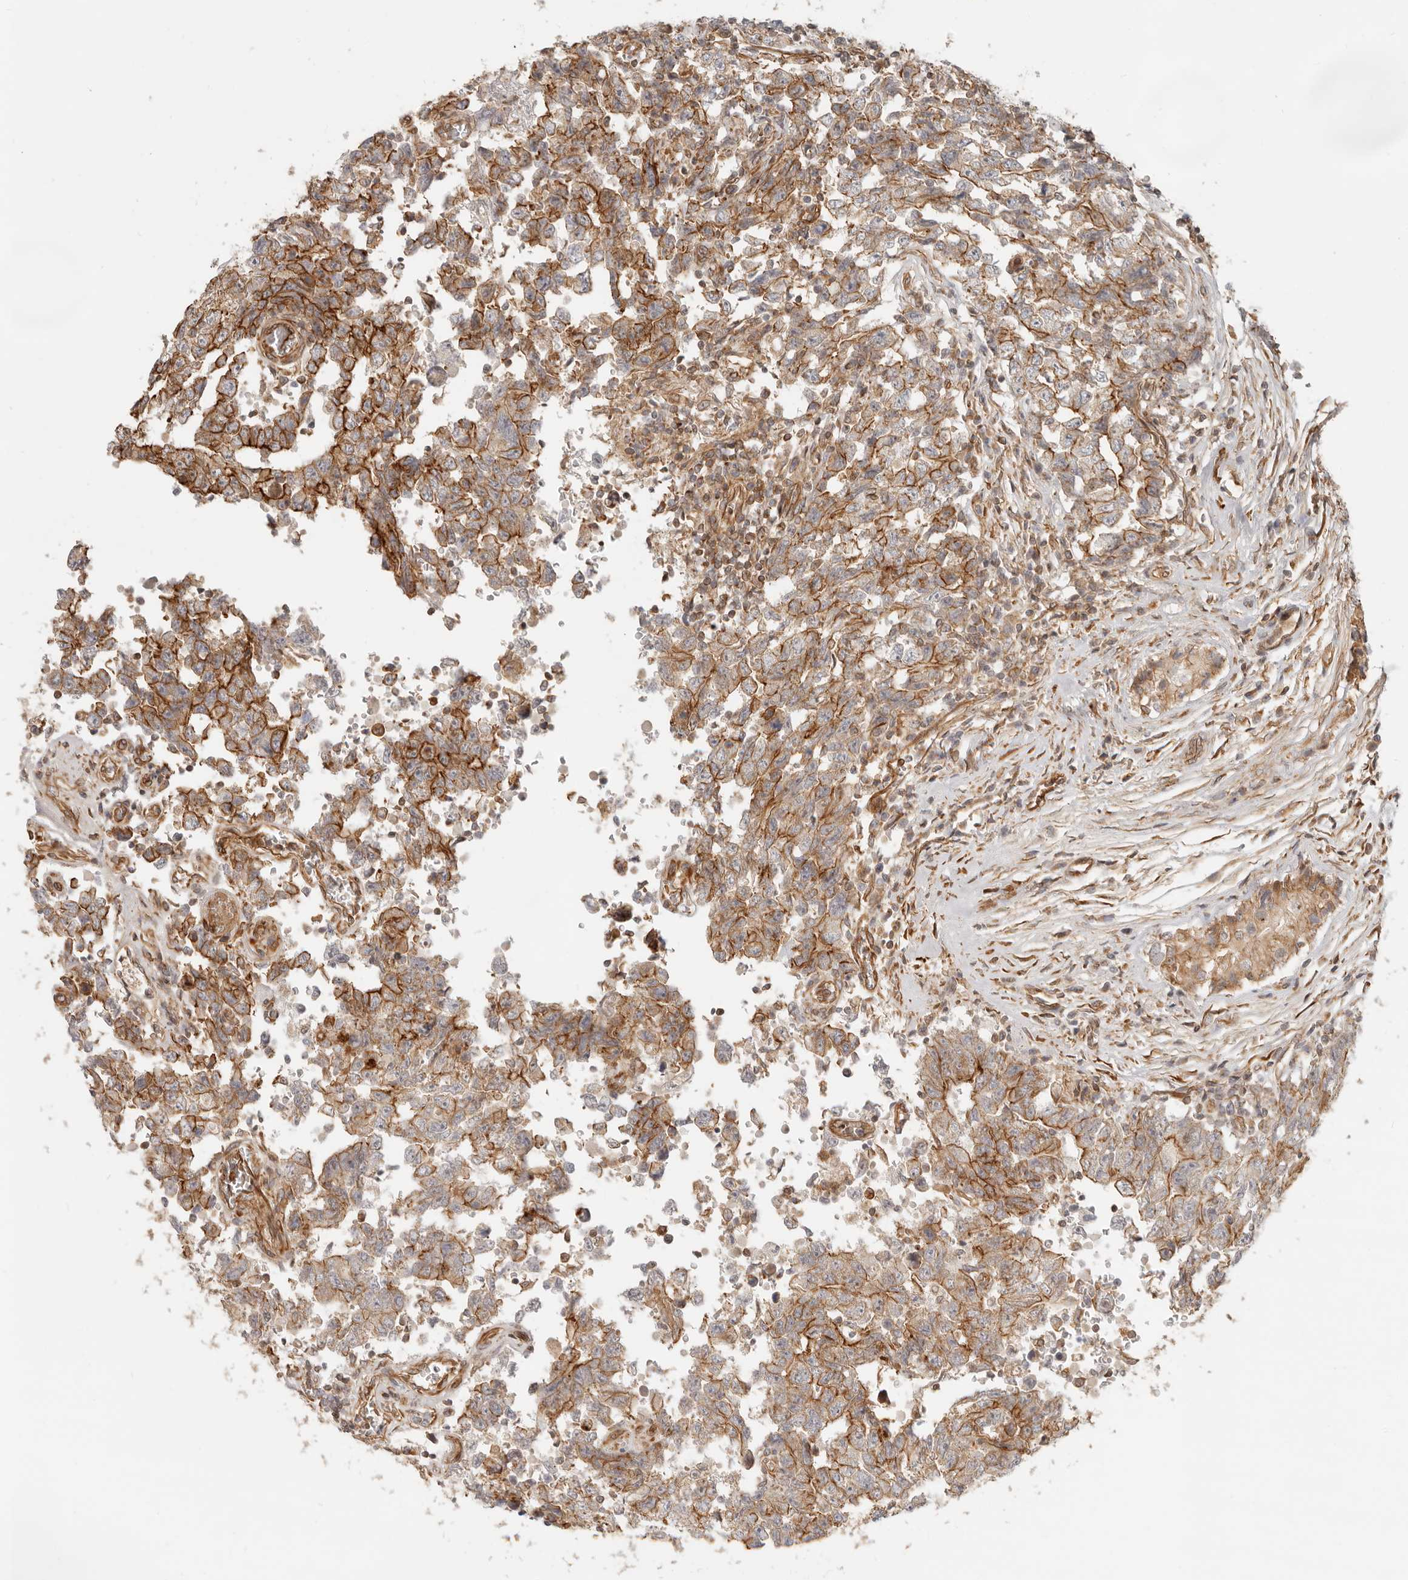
{"staining": {"intensity": "moderate", "quantity": ">75%", "location": "cytoplasmic/membranous"}, "tissue": "testis cancer", "cell_type": "Tumor cells", "image_type": "cancer", "snomed": [{"axis": "morphology", "description": "Carcinoma, Embryonal, NOS"}, {"axis": "topography", "description": "Testis"}], "caption": "Immunohistochemistry (IHC) image of neoplastic tissue: testis cancer stained using IHC shows medium levels of moderate protein expression localized specifically in the cytoplasmic/membranous of tumor cells, appearing as a cytoplasmic/membranous brown color.", "gene": "UFSP1", "patient": {"sex": "male", "age": 26}}